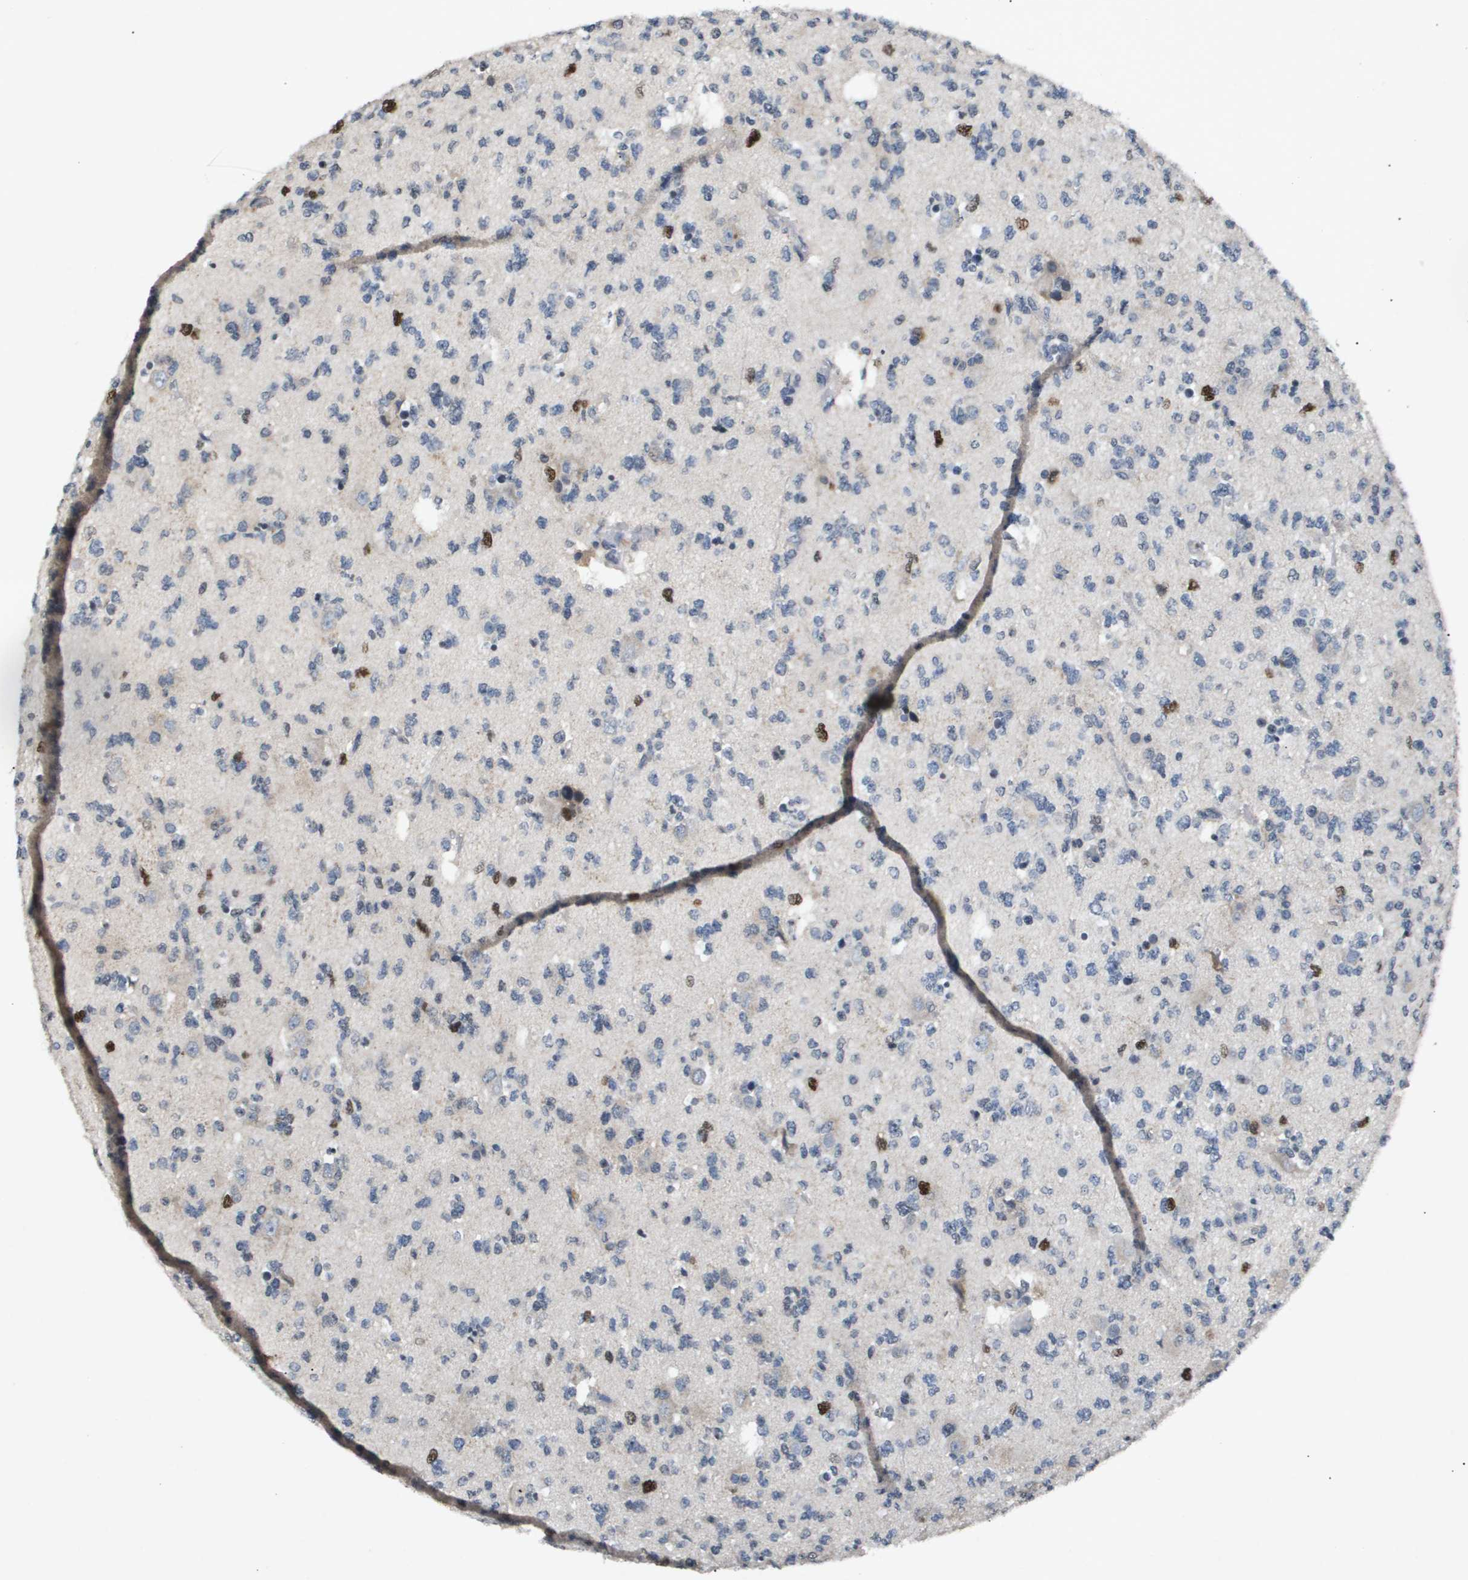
{"staining": {"intensity": "strong", "quantity": "<25%", "location": "nuclear"}, "tissue": "glioma", "cell_type": "Tumor cells", "image_type": "cancer", "snomed": [{"axis": "morphology", "description": "Glioma, malignant, Low grade"}, {"axis": "topography", "description": "Brain"}], "caption": "A brown stain labels strong nuclear positivity of a protein in human low-grade glioma (malignant) tumor cells.", "gene": "ANAPC2", "patient": {"sex": "male", "age": 38}}